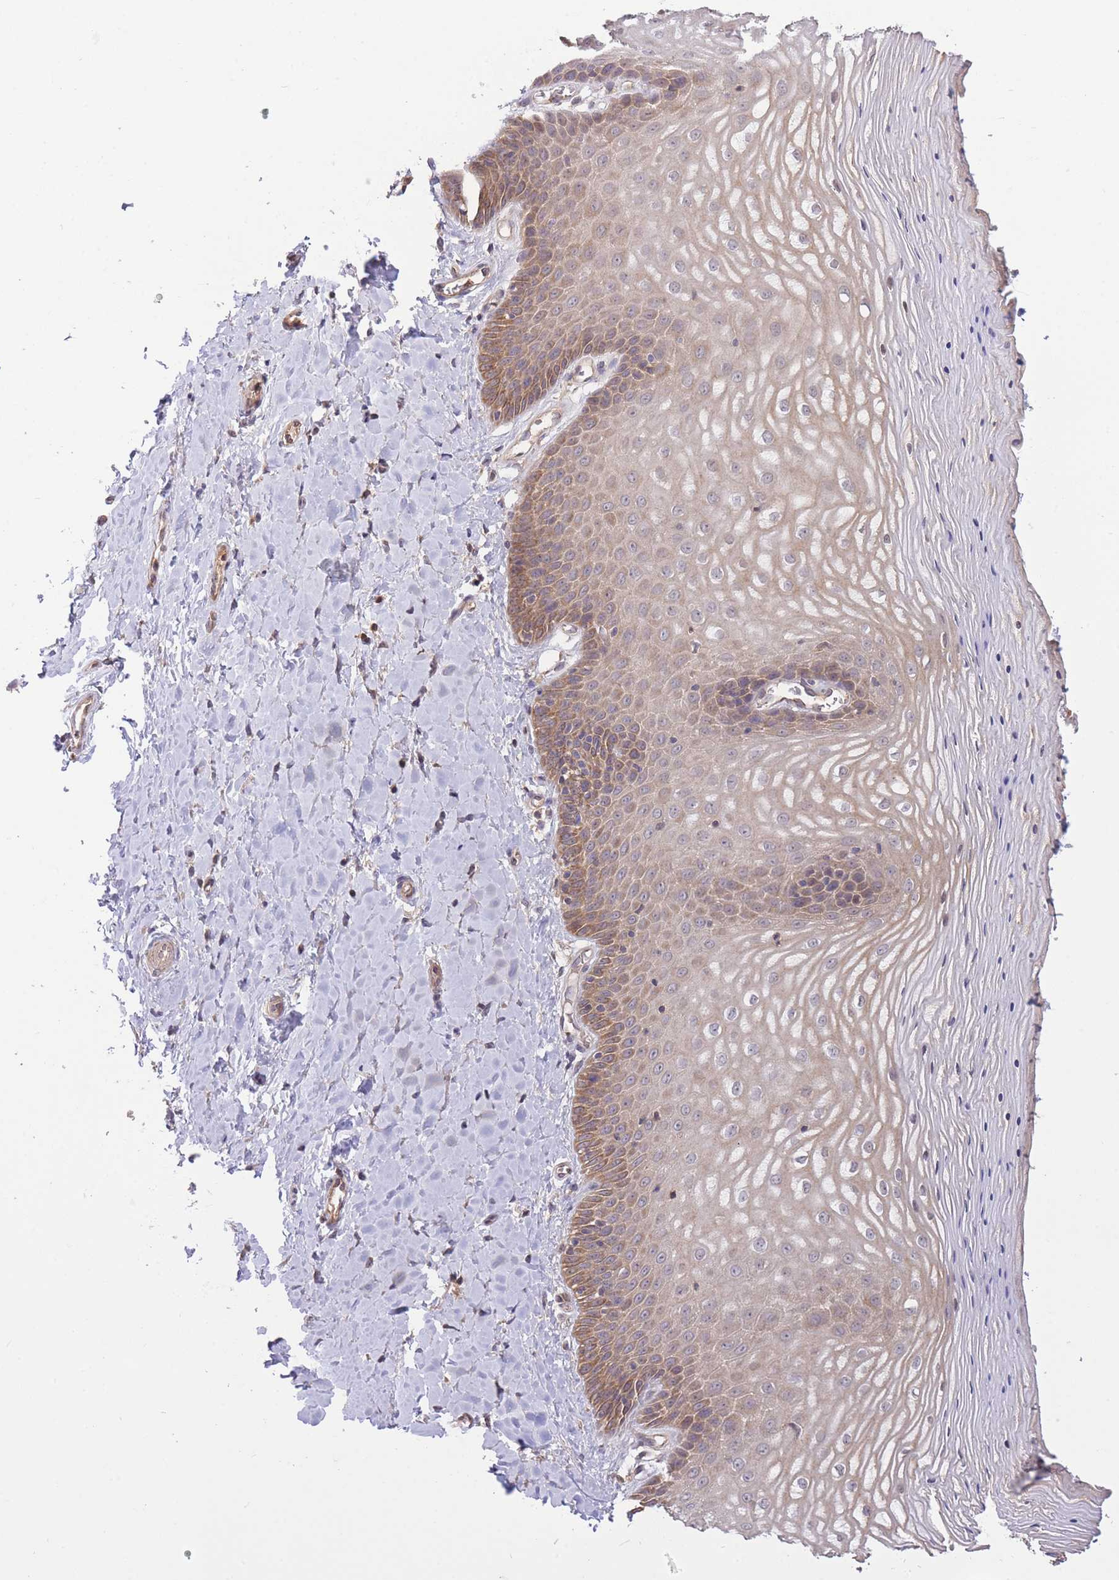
{"staining": {"intensity": "moderate", "quantity": "25%-75%", "location": "cytoplasmic/membranous"}, "tissue": "vagina", "cell_type": "Squamous epithelial cells", "image_type": "normal", "snomed": [{"axis": "morphology", "description": "Normal tissue, NOS"}, {"axis": "topography", "description": "Vagina"}], "caption": "Vagina stained for a protein shows moderate cytoplasmic/membranous positivity in squamous epithelial cells. The protein of interest is shown in brown color, while the nuclei are stained blue.", "gene": "ZNF304", "patient": {"sex": "female", "age": 65}}